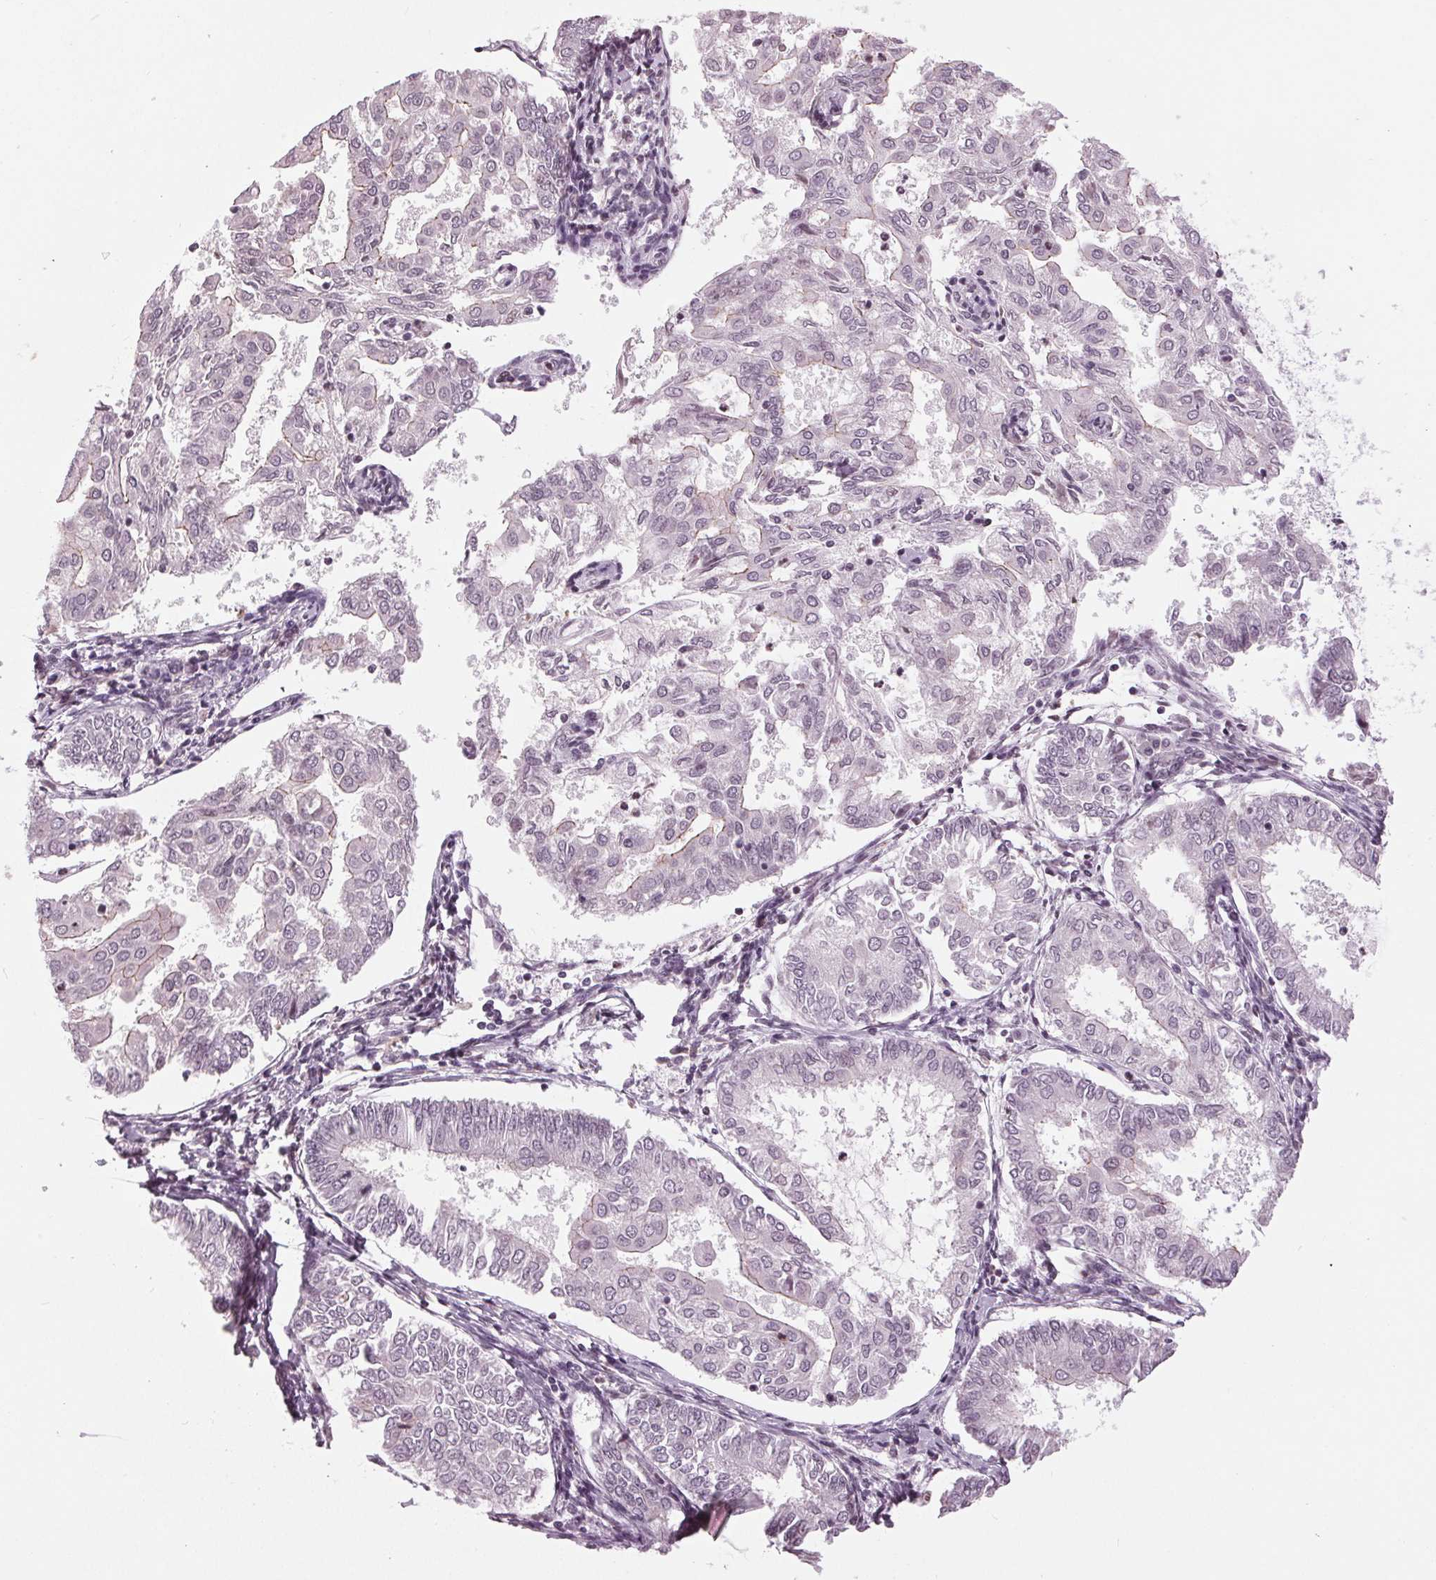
{"staining": {"intensity": "weak", "quantity": "<25%", "location": "cytoplasmic/membranous"}, "tissue": "endometrial cancer", "cell_type": "Tumor cells", "image_type": "cancer", "snomed": [{"axis": "morphology", "description": "Adenocarcinoma, NOS"}, {"axis": "topography", "description": "Endometrium"}], "caption": "Immunohistochemistry (IHC) photomicrograph of neoplastic tissue: endometrial cancer (adenocarcinoma) stained with DAB (3,3'-diaminobenzidine) exhibits no significant protein expression in tumor cells.", "gene": "SLC9A4", "patient": {"sex": "female", "age": 68}}